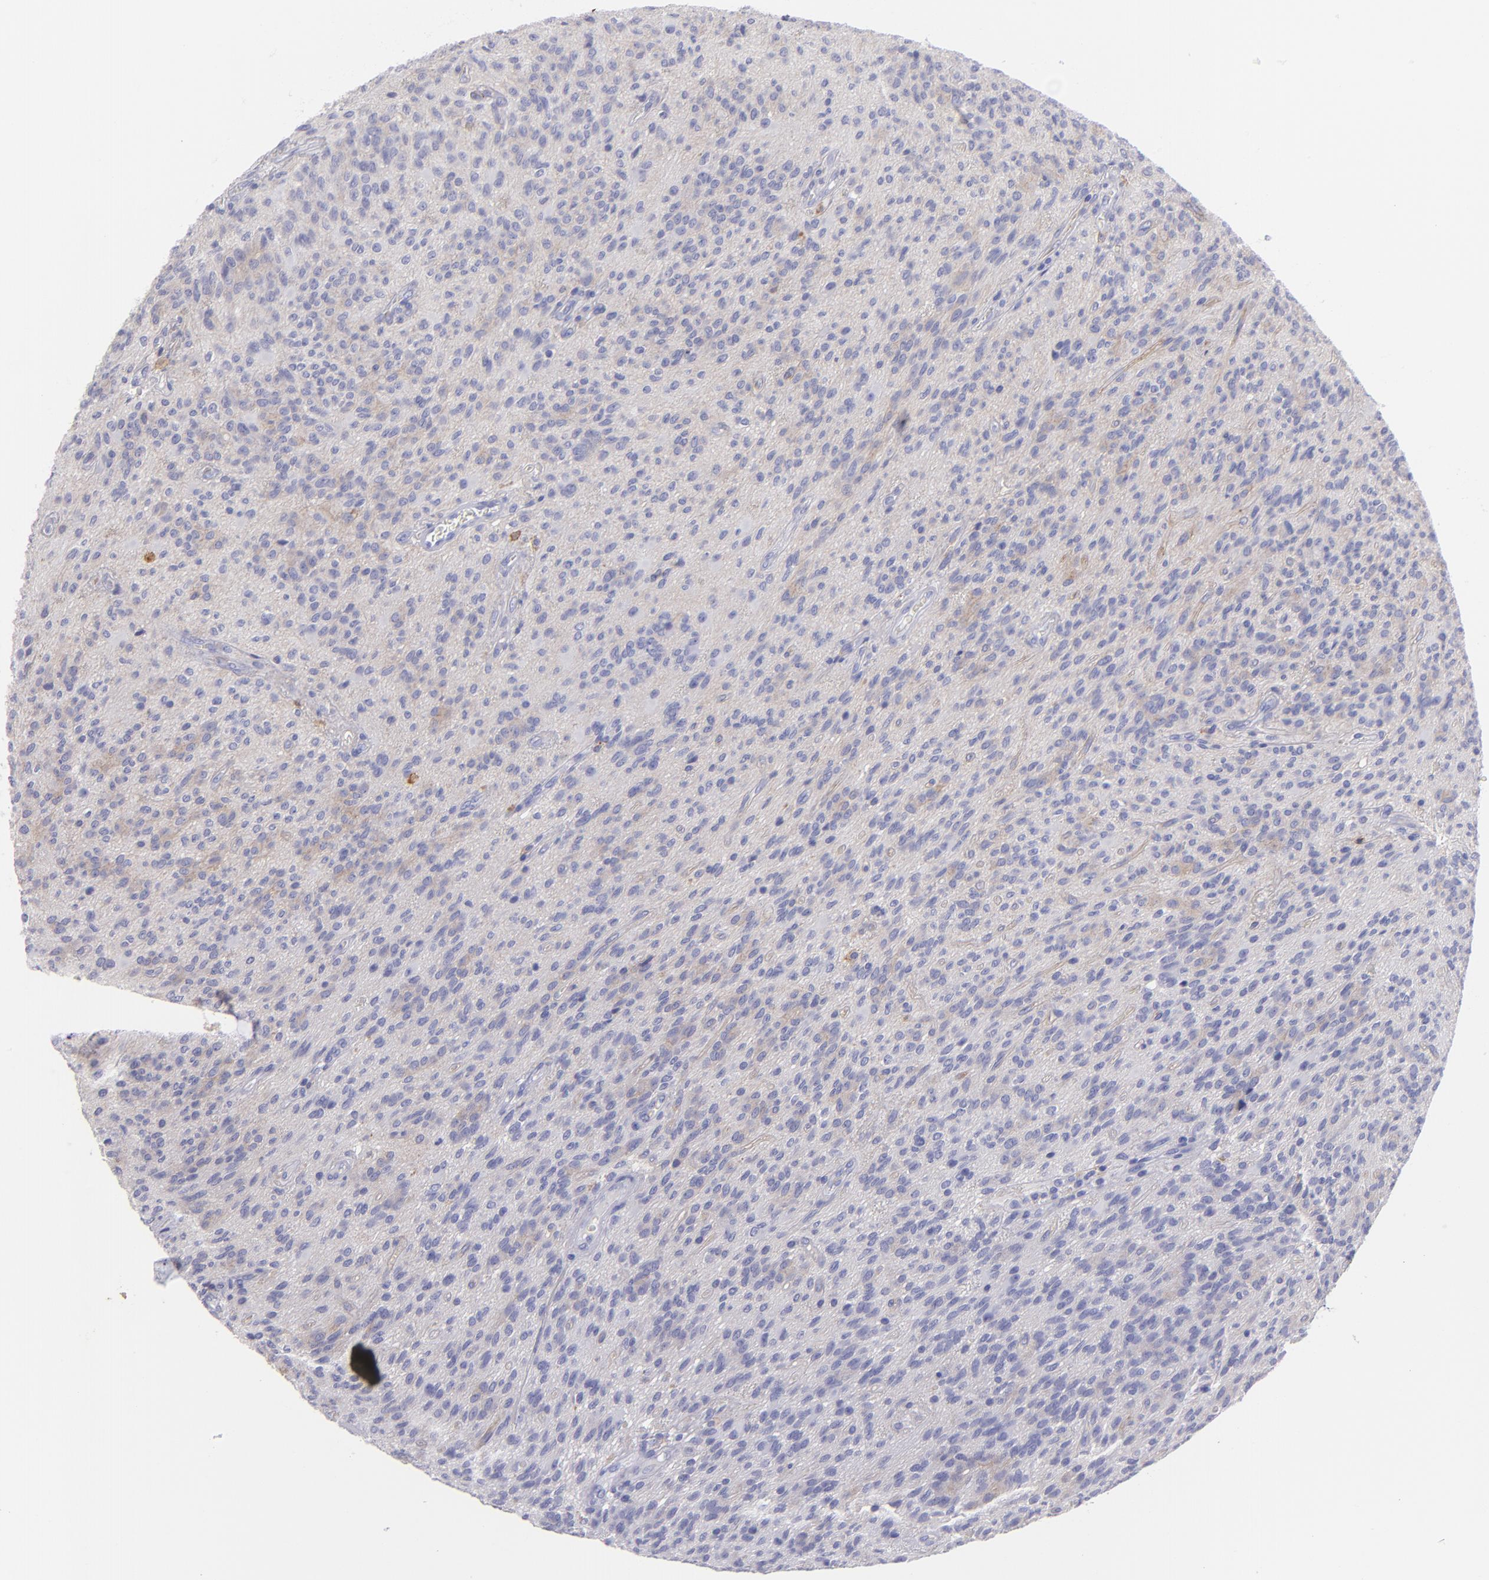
{"staining": {"intensity": "negative", "quantity": "none", "location": "none"}, "tissue": "glioma", "cell_type": "Tumor cells", "image_type": "cancer", "snomed": [{"axis": "morphology", "description": "Glioma, malignant, Low grade"}, {"axis": "topography", "description": "Brain"}], "caption": "Tumor cells are negative for brown protein staining in glioma.", "gene": "CD82", "patient": {"sex": "female", "age": 15}}